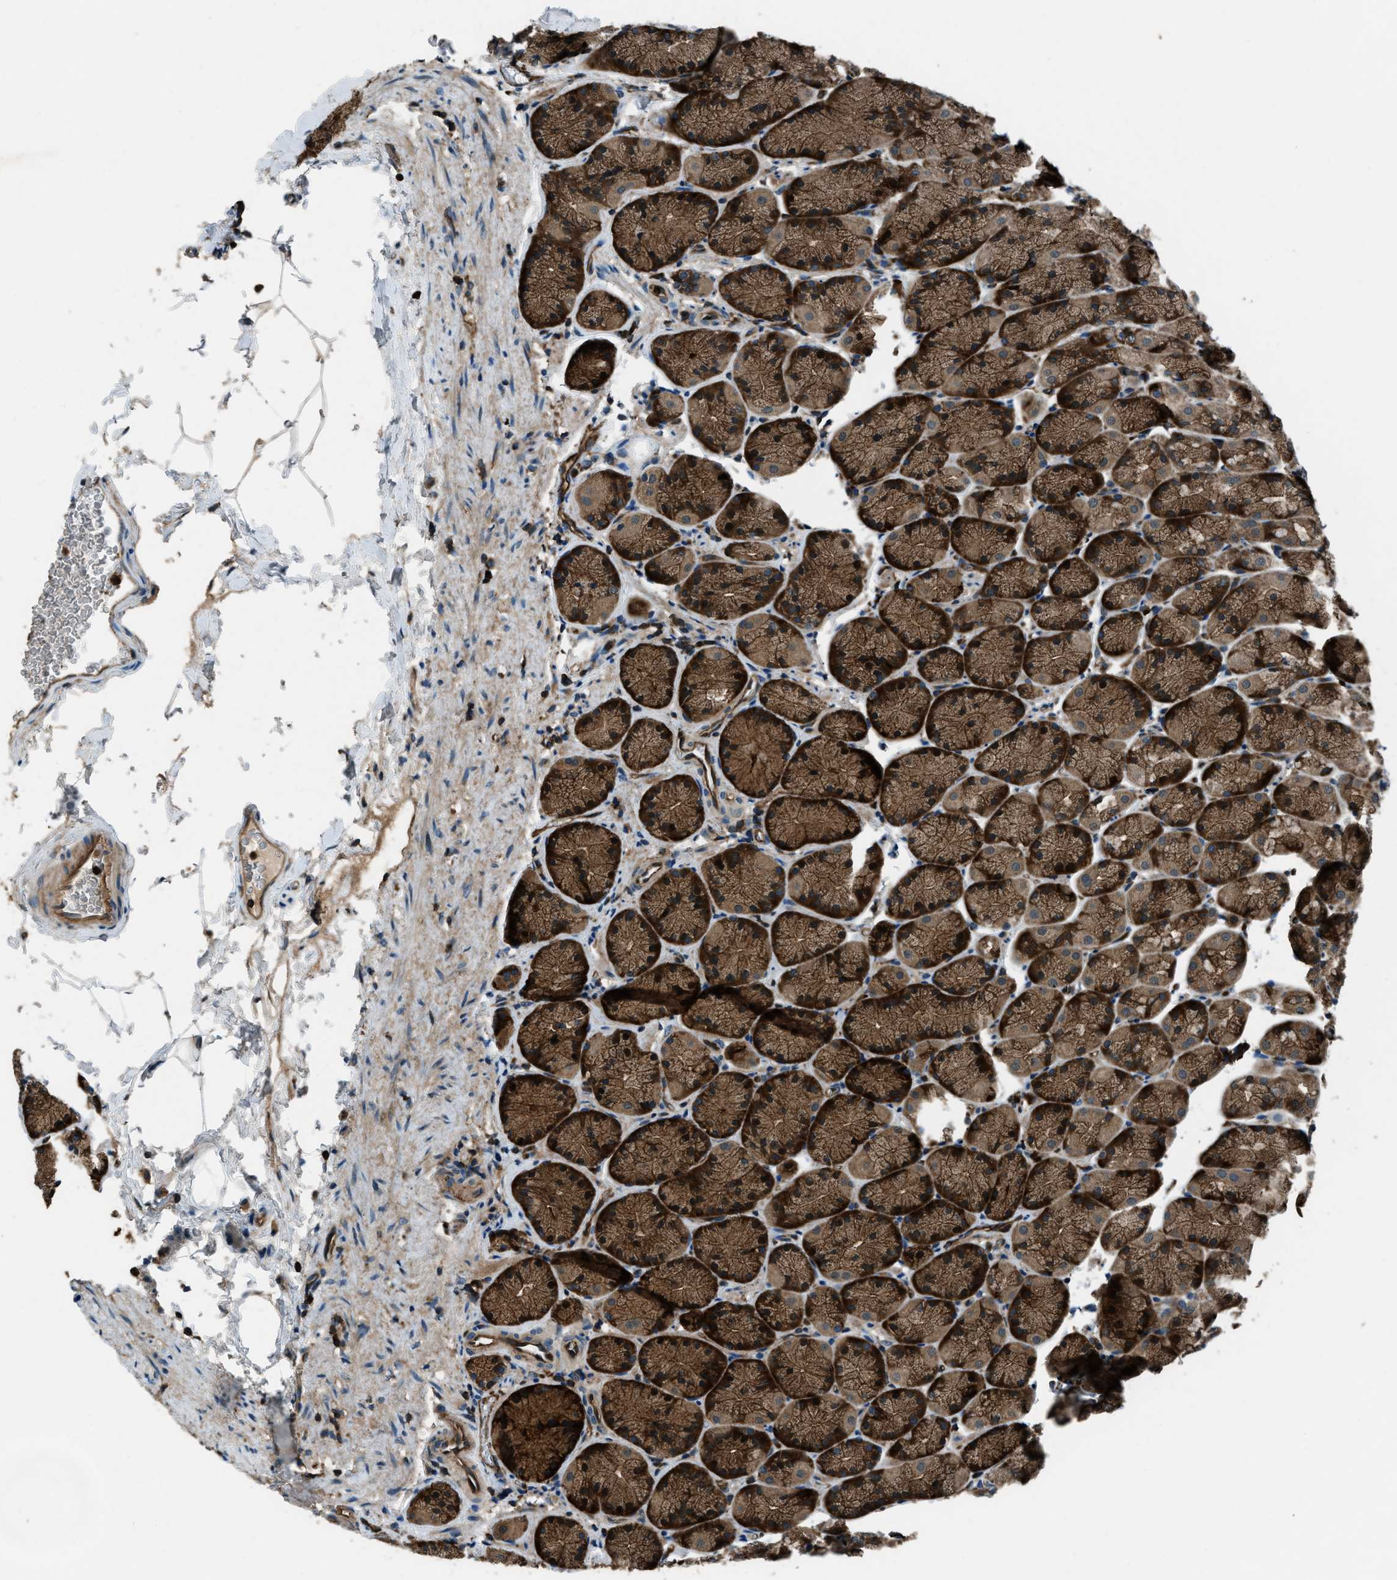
{"staining": {"intensity": "strong", "quantity": ">75%", "location": "cytoplasmic/membranous,nuclear"}, "tissue": "stomach", "cell_type": "Glandular cells", "image_type": "normal", "snomed": [{"axis": "morphology", "description": "Normal tissue, NOS"}, {"axis": "topography", "description": "Stomach"}], "caption": "Immunohistochemical staining of benign stomach demonstrates high levels of strong cytoplasmic/membranous,nuclear staining in approximately >75% of glandular cells.", "gene": "SNX30", "patient": {"sex": "male", "age": 42}}